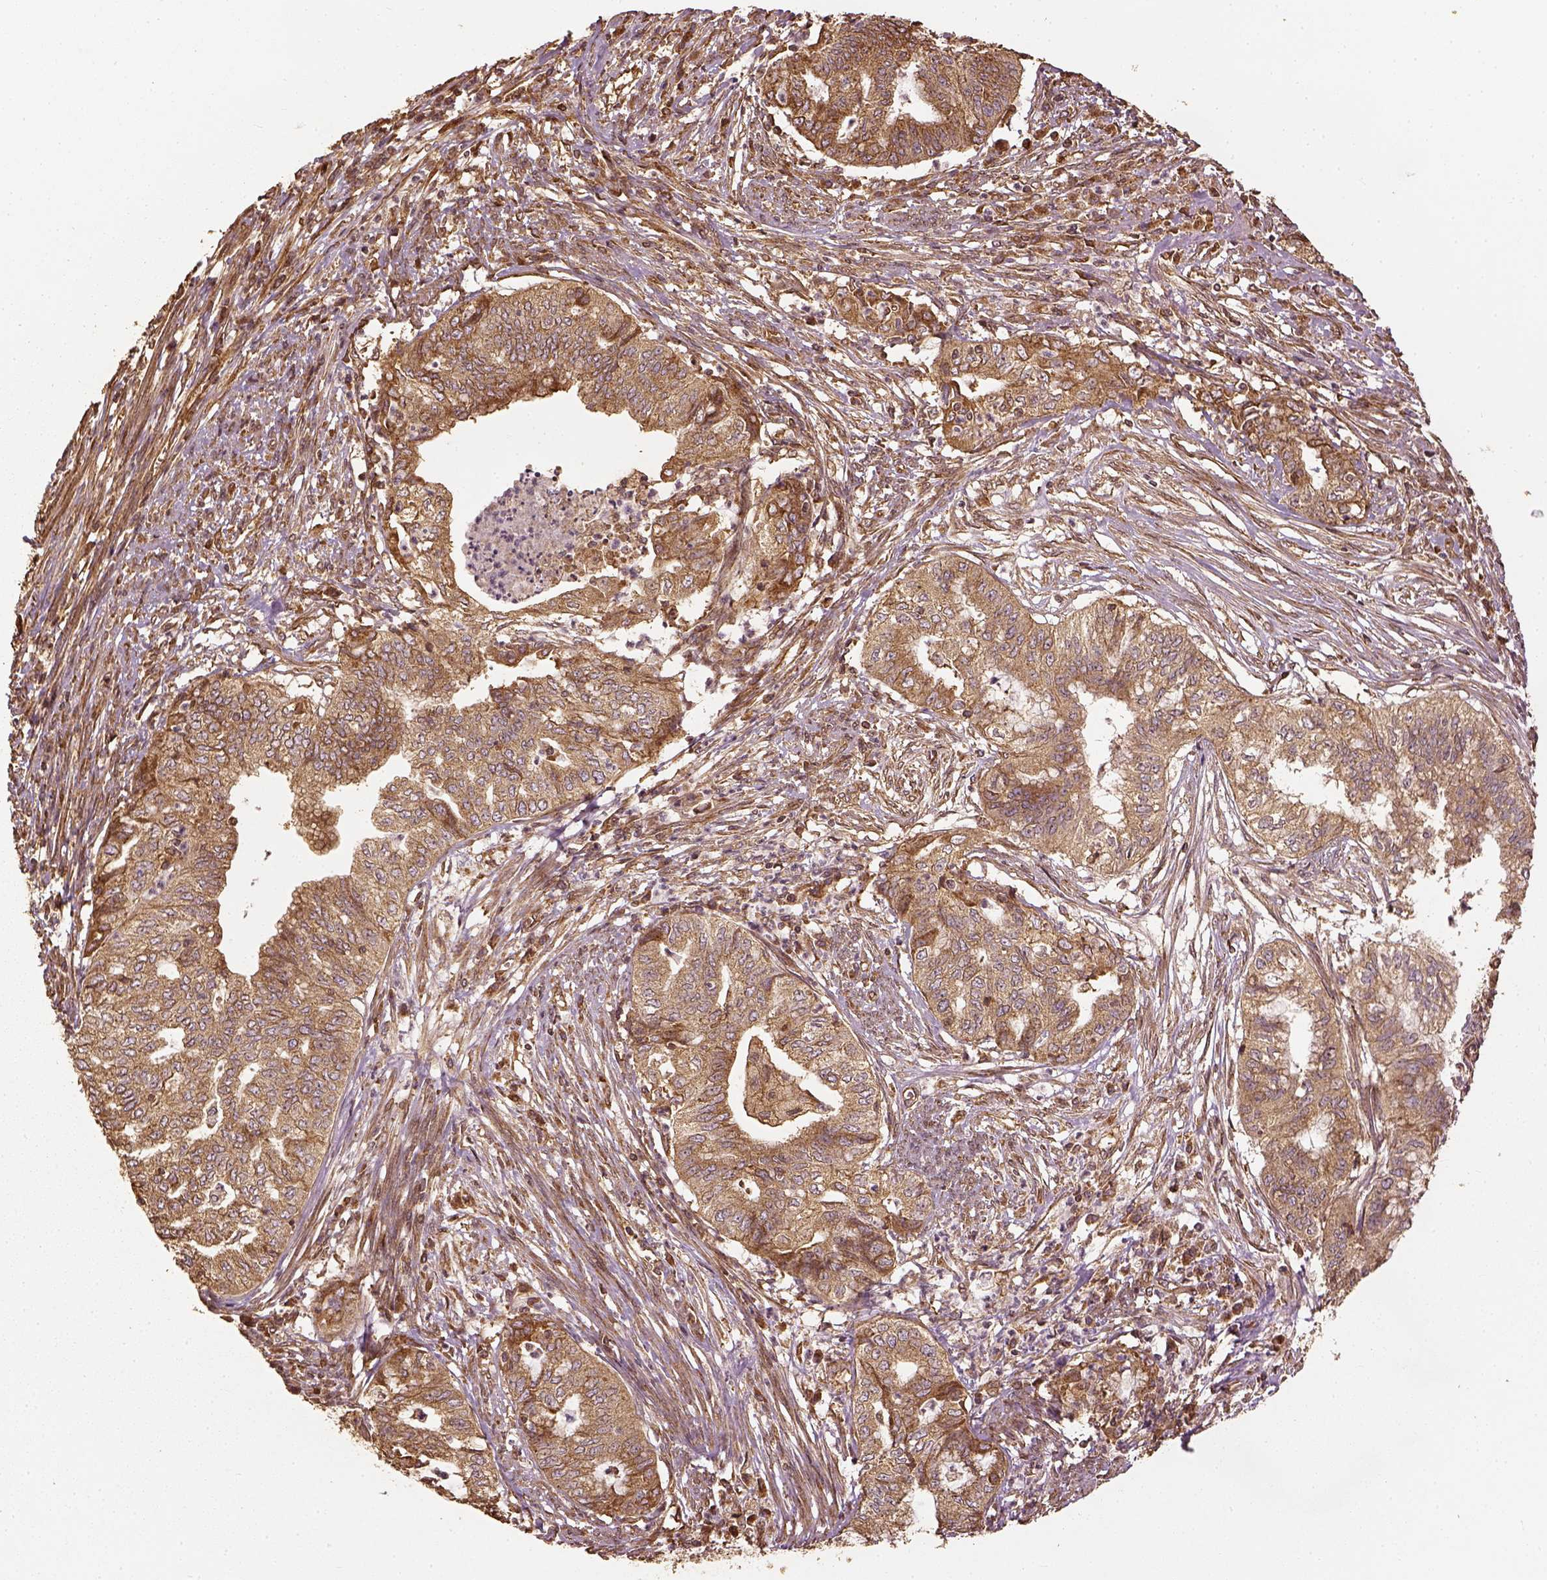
{"staining": {"intensity": "moderate", "quantity": "25%-75%", "location": "cytoplasmic/membranous"}, "tissue": "endometrial cancer", "cell_type": "Tumor cells", "image_type": "cancer", "snomed": [{"axis": "morphology", "description": "Adenocarcinoma, NOS"}, {"axis": "topography", "description": "Endometrium"}], "caption": "Endometrial cancer stained with a protein marker demonstrates moderate staining in tumor cells.", "gene": "VEGFA", "patient": {"sex": "female", "age": 79}}